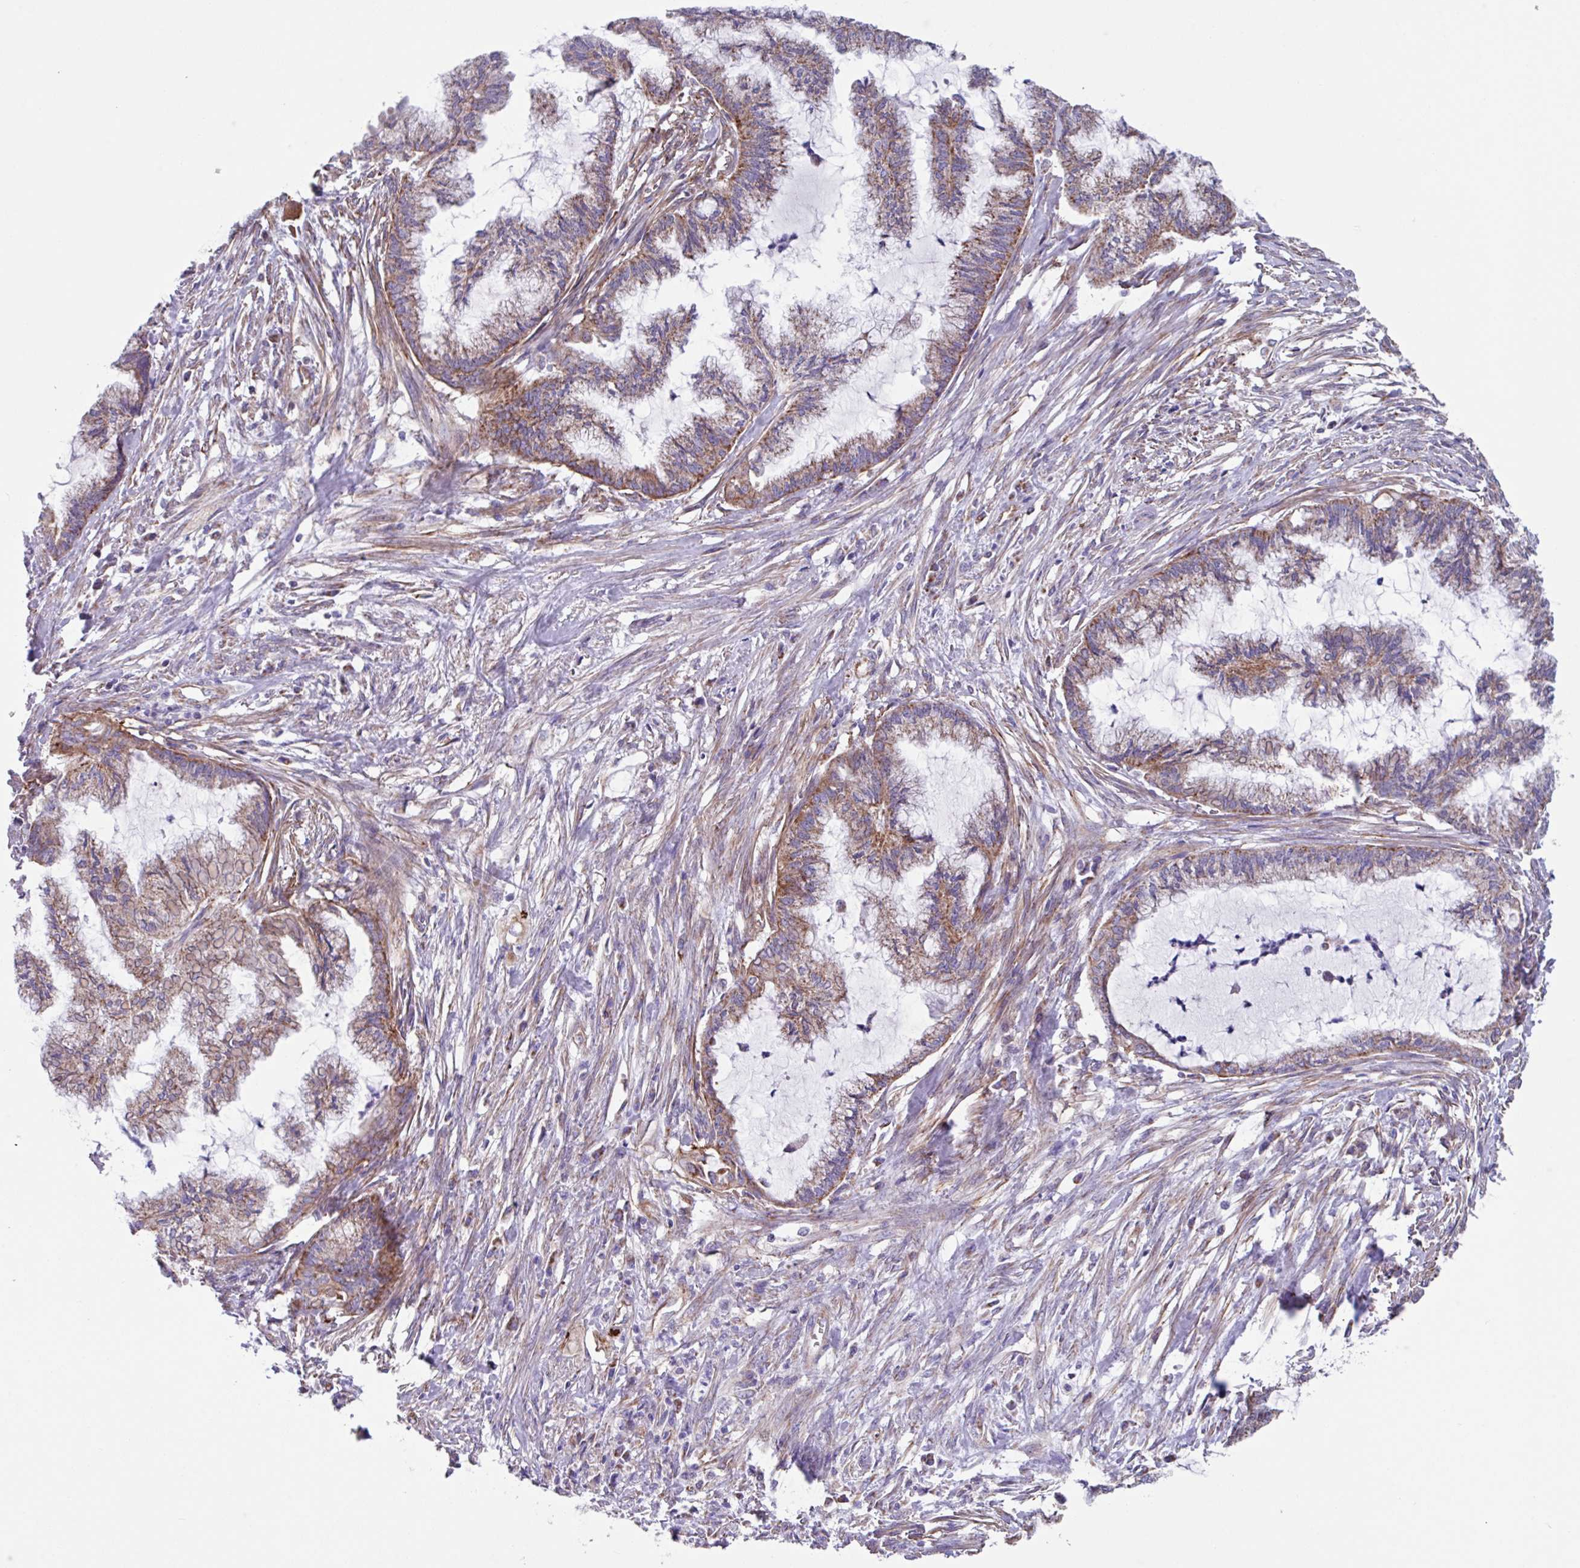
{"staining": {"intensity": "moderate", "quantity": "25%-75%", "location": "cytoplasmic/membranous"}, "tissue": "endometrial cancer", "cell_type": "Tumor cells", "image_type": "cancer", "snomed": [{"axis": "morphology", "description": "Adenocarcinoma, NOS"}, {"axis": "topography", "description": "Endometrium"}], "caption": "Approximately 25%-75% of tumor cells in endometrial cancer demonstrate moderate cytoplasmic/membranous protein positivity as visualized by brown immunohistochemical staining.", "gene": "OTULIN", "patient": {"sex": "female", "age": 86}}